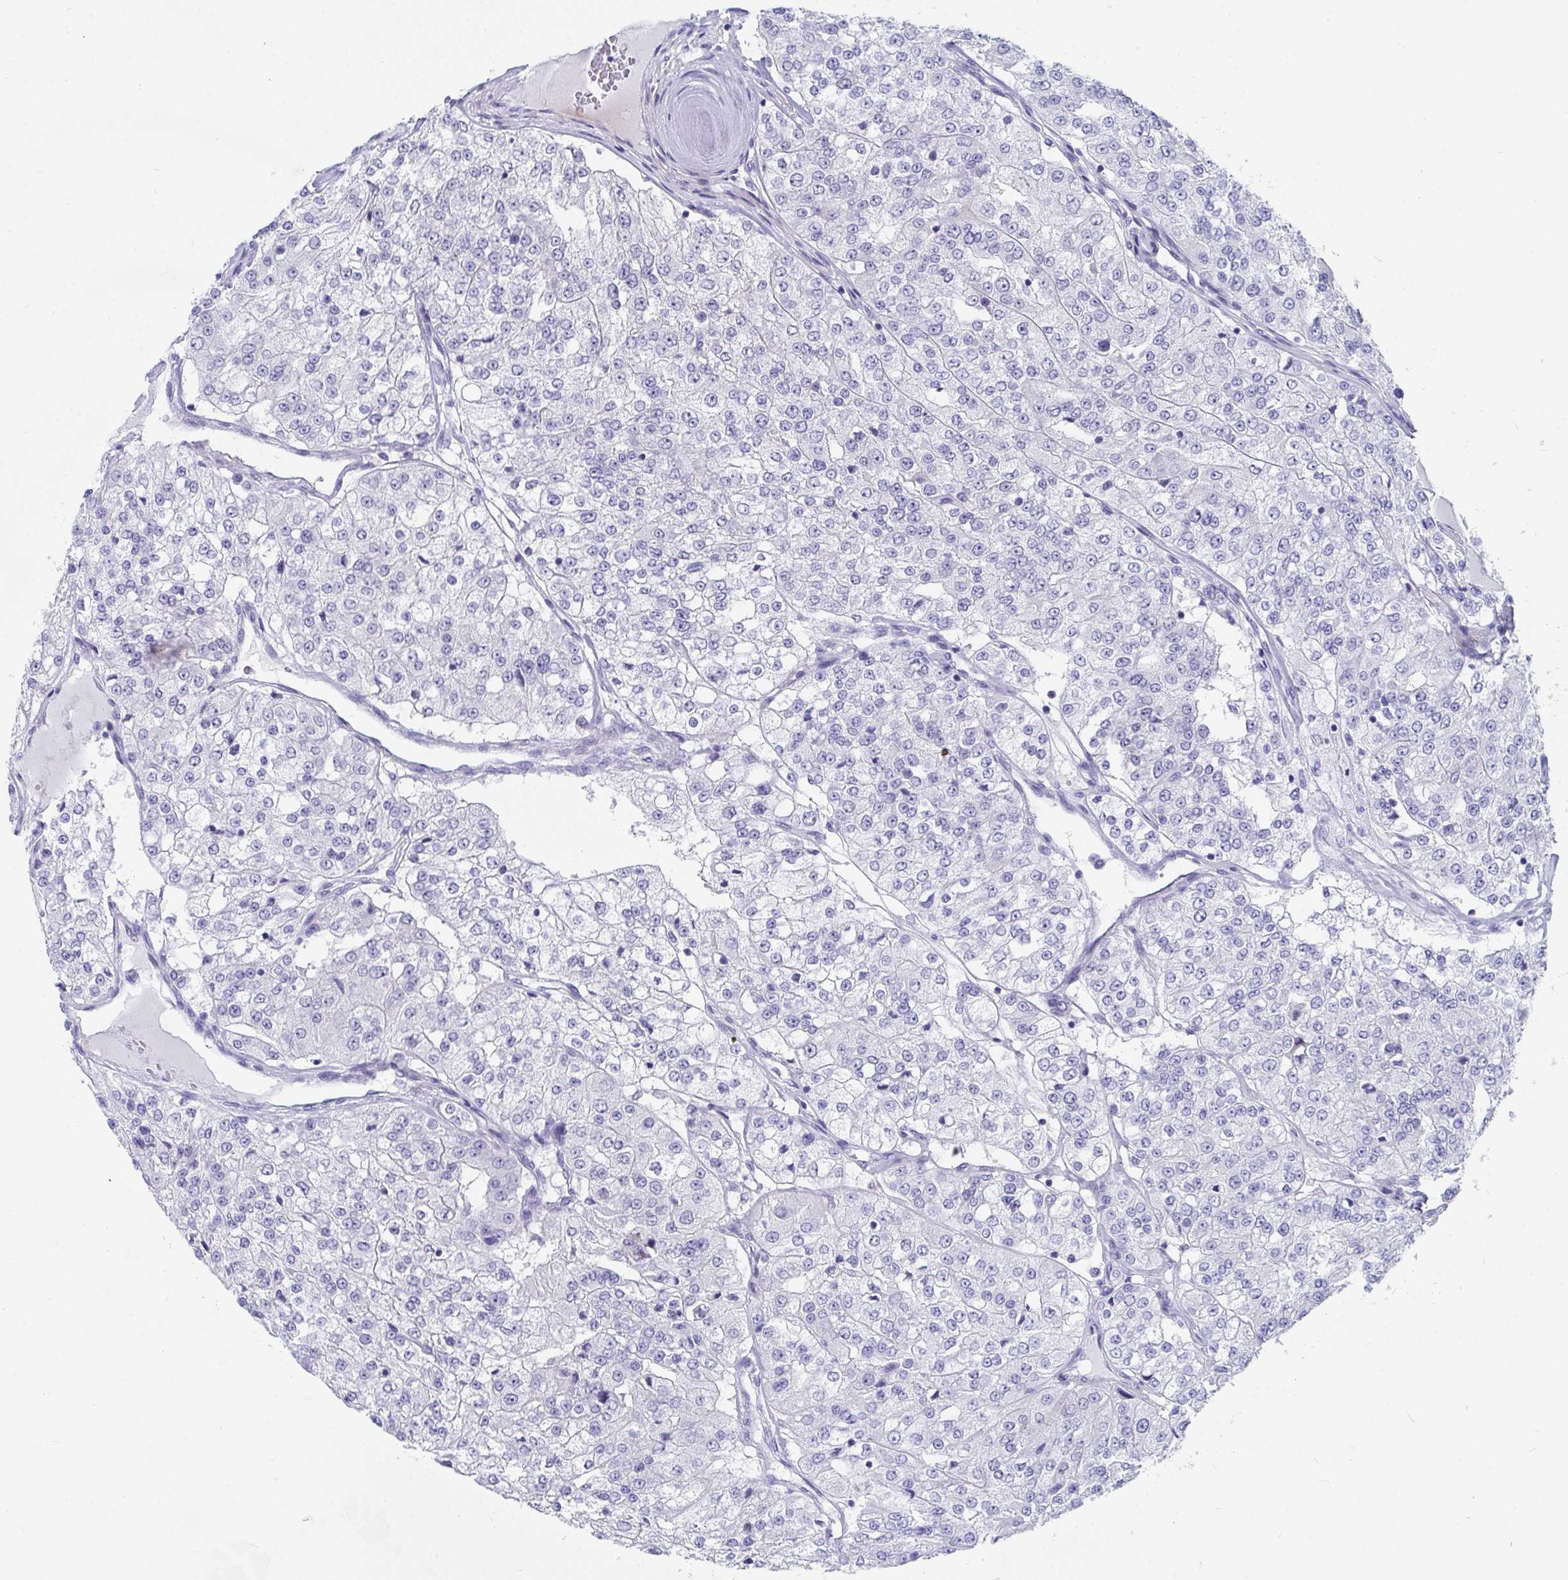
{"staining": {"intensity": "negative", "quantity": "none", "location": "none"}, "tissue": "renal cancer", "cell_type": "Tumor cells", "image_type": "cancer", "snomed": [{"axis": "morphology", "description": "Adenocarcinoma, NOS"}, {"axis": "topography", "description": "Kidney"}], "caption": "Immunohistochemistry (IHC) of adenocarcinoma (renal) reveals no staining in tumor cells.", "gene": "DAOA", "patient": {"sex": "female", "age": 63}}